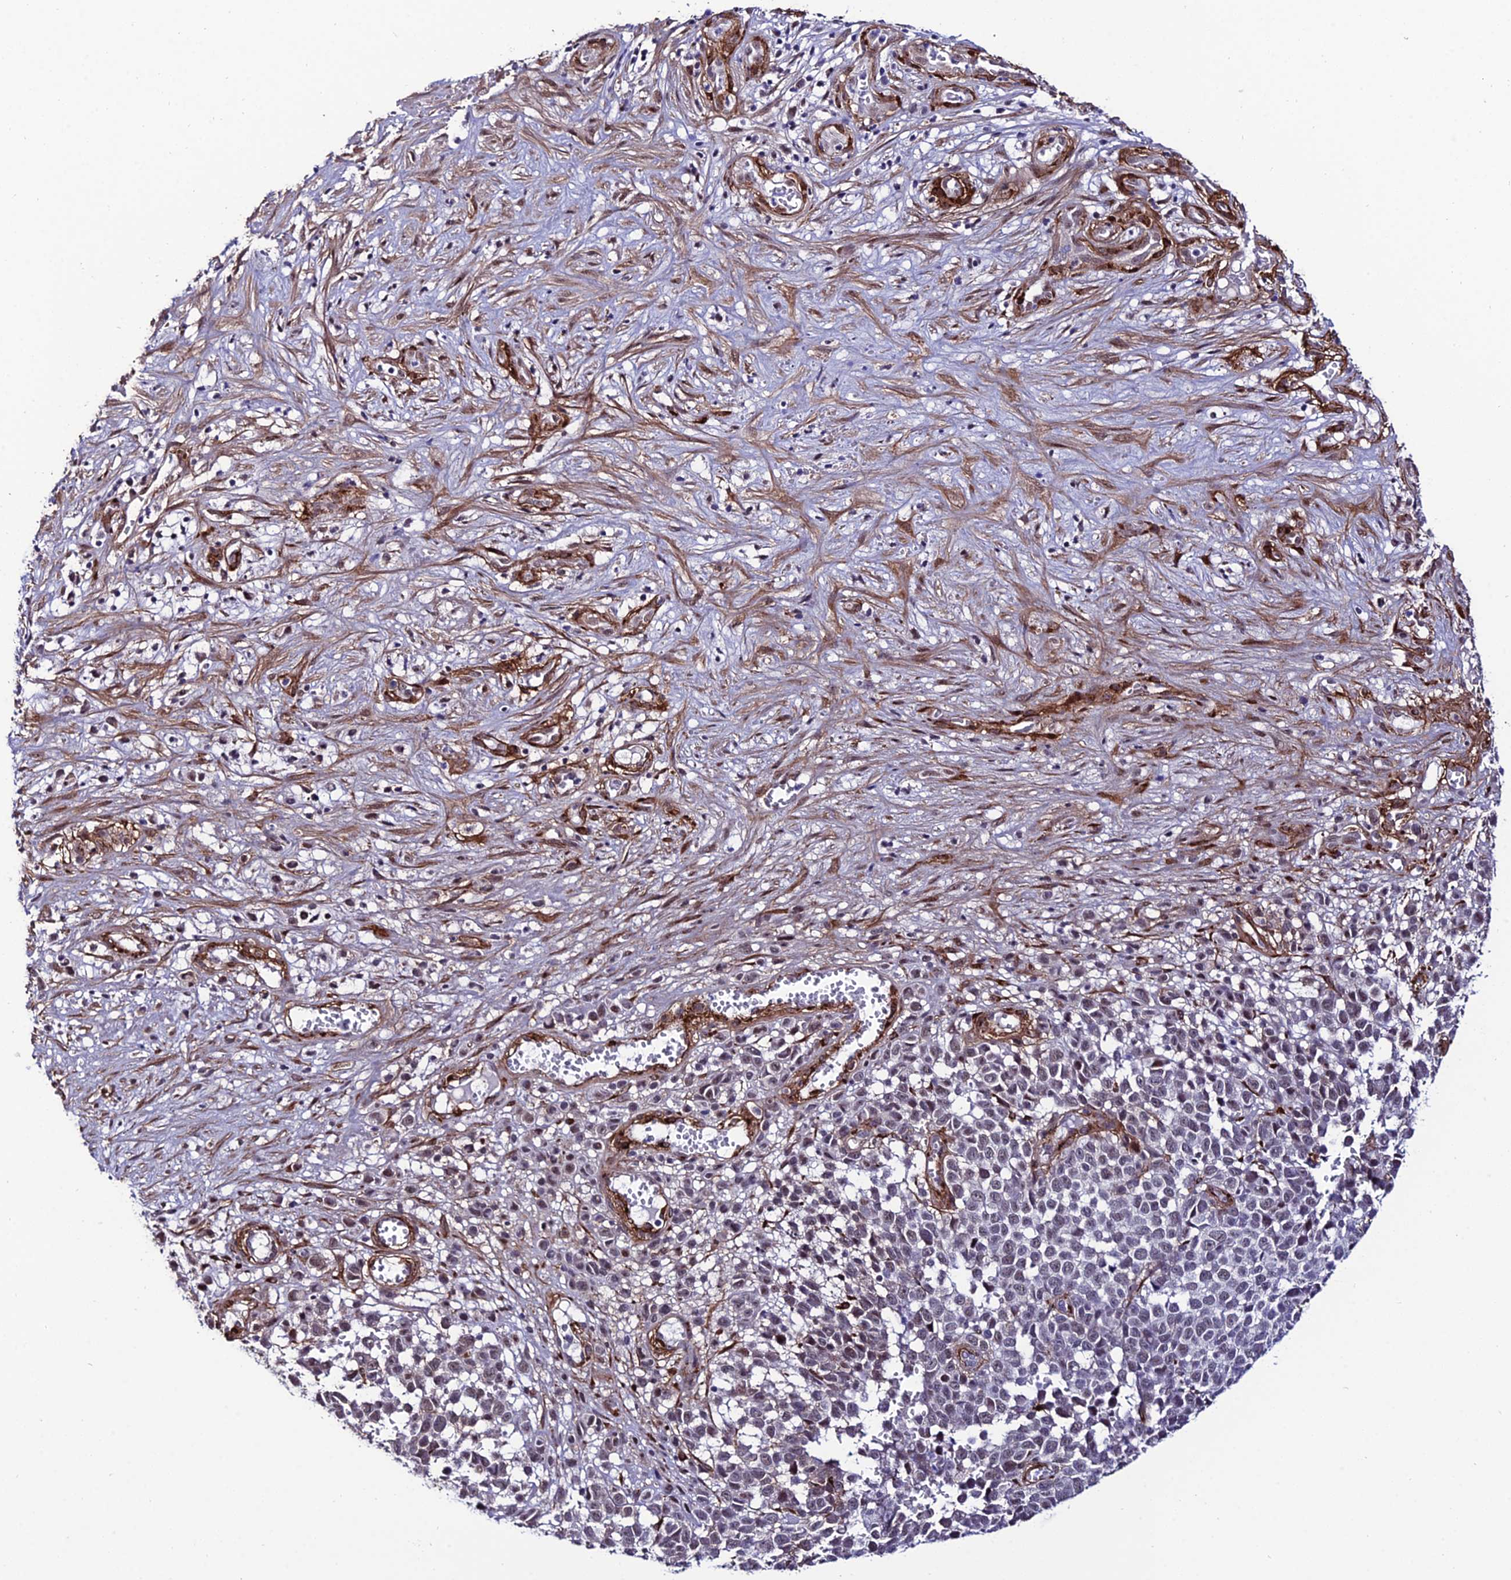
{"staining": {"intensity": "weak", "quantity": "<25%", "location": "nuclear"}, "tissue": "melanoma", "cell_type": "Tumor cells", "image_type": "cancer", "snomed": [{"axis": "morphology", "description": "Malignant melanoma, NOS"}, {"axis": "topography", "description": "Nose, NOS"}], "caption": "Melanoma stained for a protein using immunohistochemistry exhibits no staining tumor cells.", "gene": "SYT15", "patient": {"sex": "female", "age": 48}}